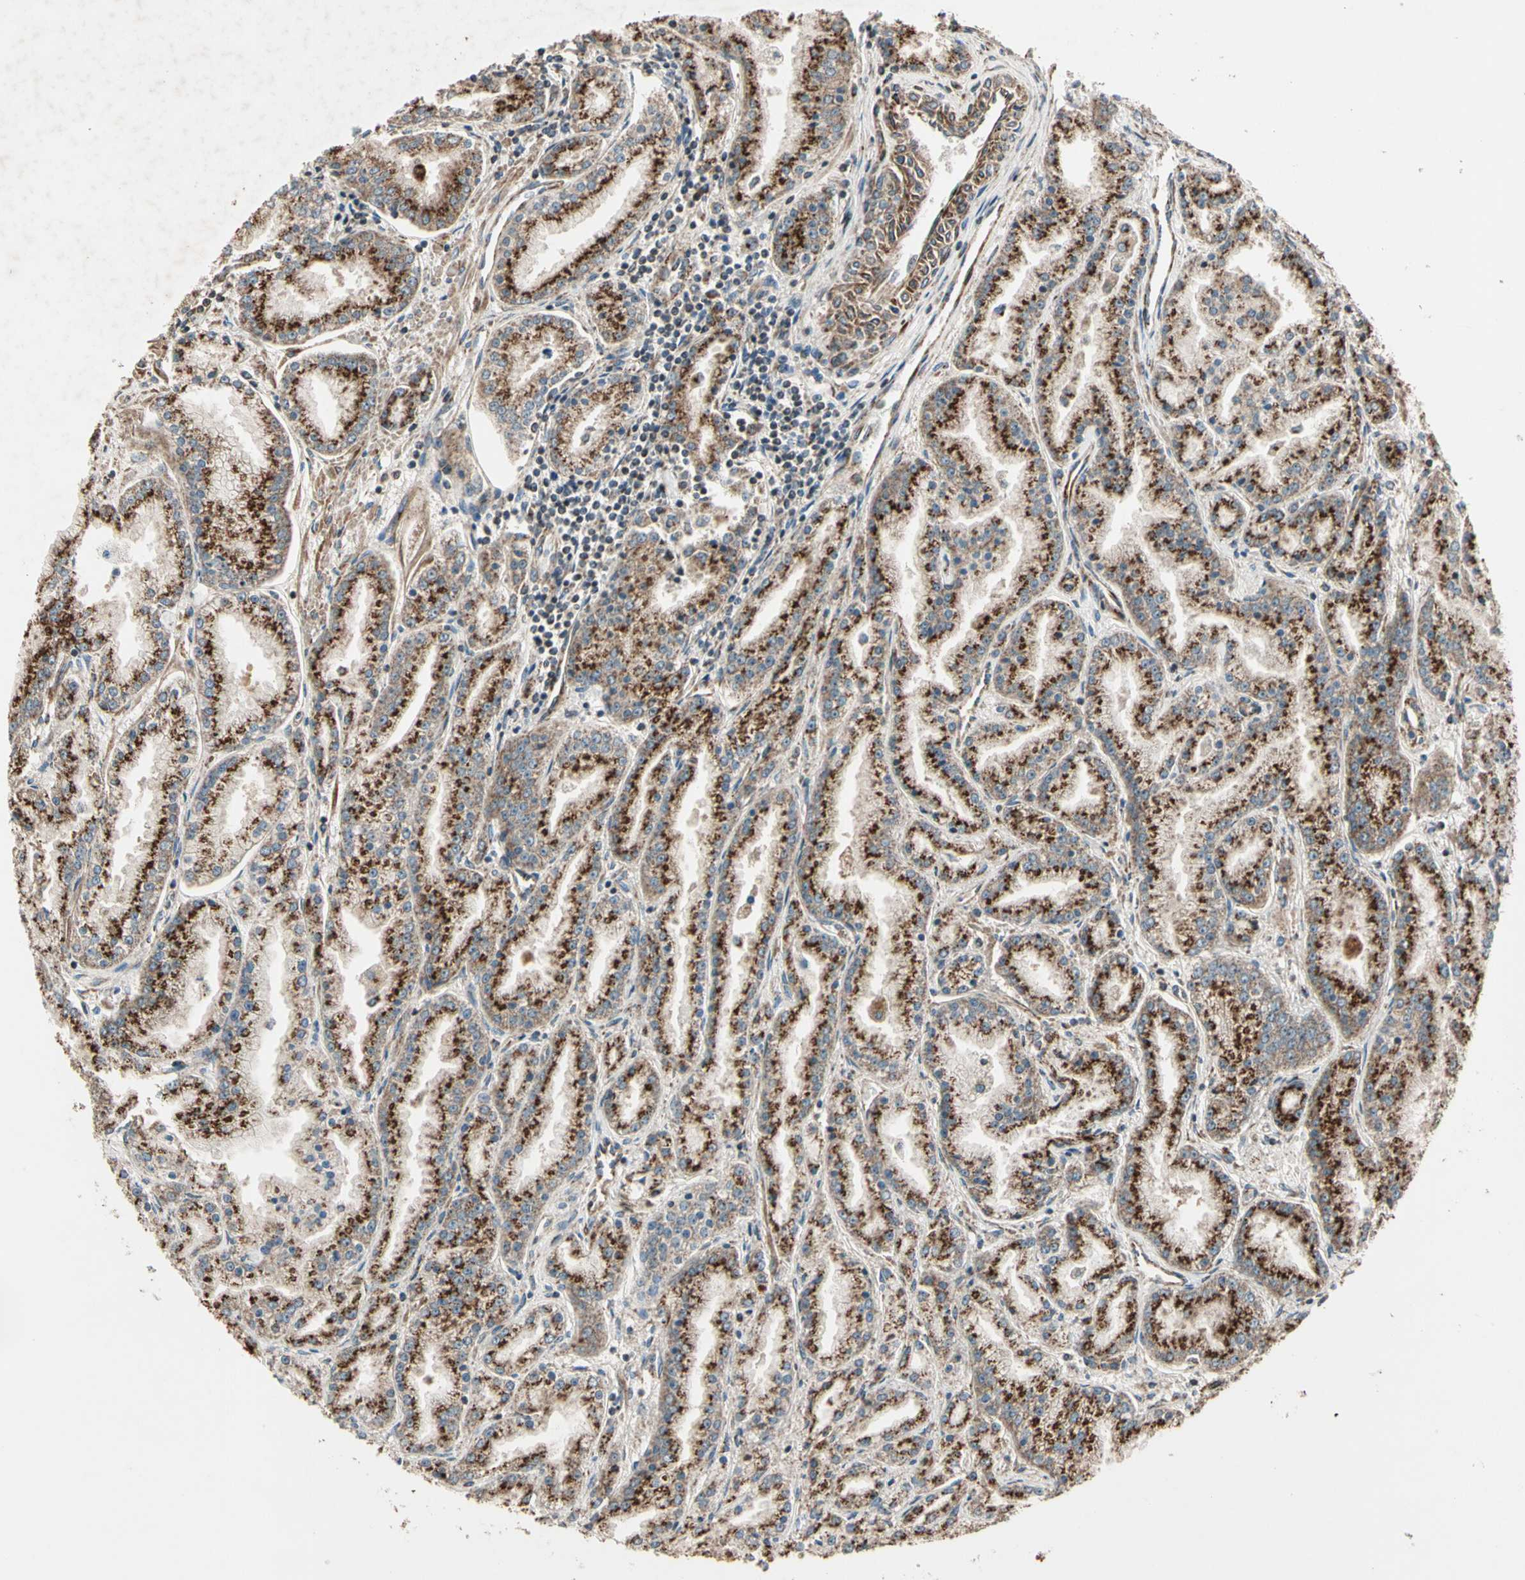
{"staining": {"intensity": "strong", "quantity": ">75%", "location": "cytoplasmic/membranous"}, "tissue": "prostate cancer", "cell_type": "Tumor cells", "image_type": "cancer", "snomed": [{"axis": "morphology", "description": "Adenocarcinoma, High grade"}, {"axis": "topography", "description": "Prostate"}], "caption": "Immunohistochemical staining of human prostate cancer demonstrates high levels of strong cytoplasmic/membranous staining in about >75% of tumor cells.", "gene": "GCK", "patient": {"sex": "male", "age": 61}}